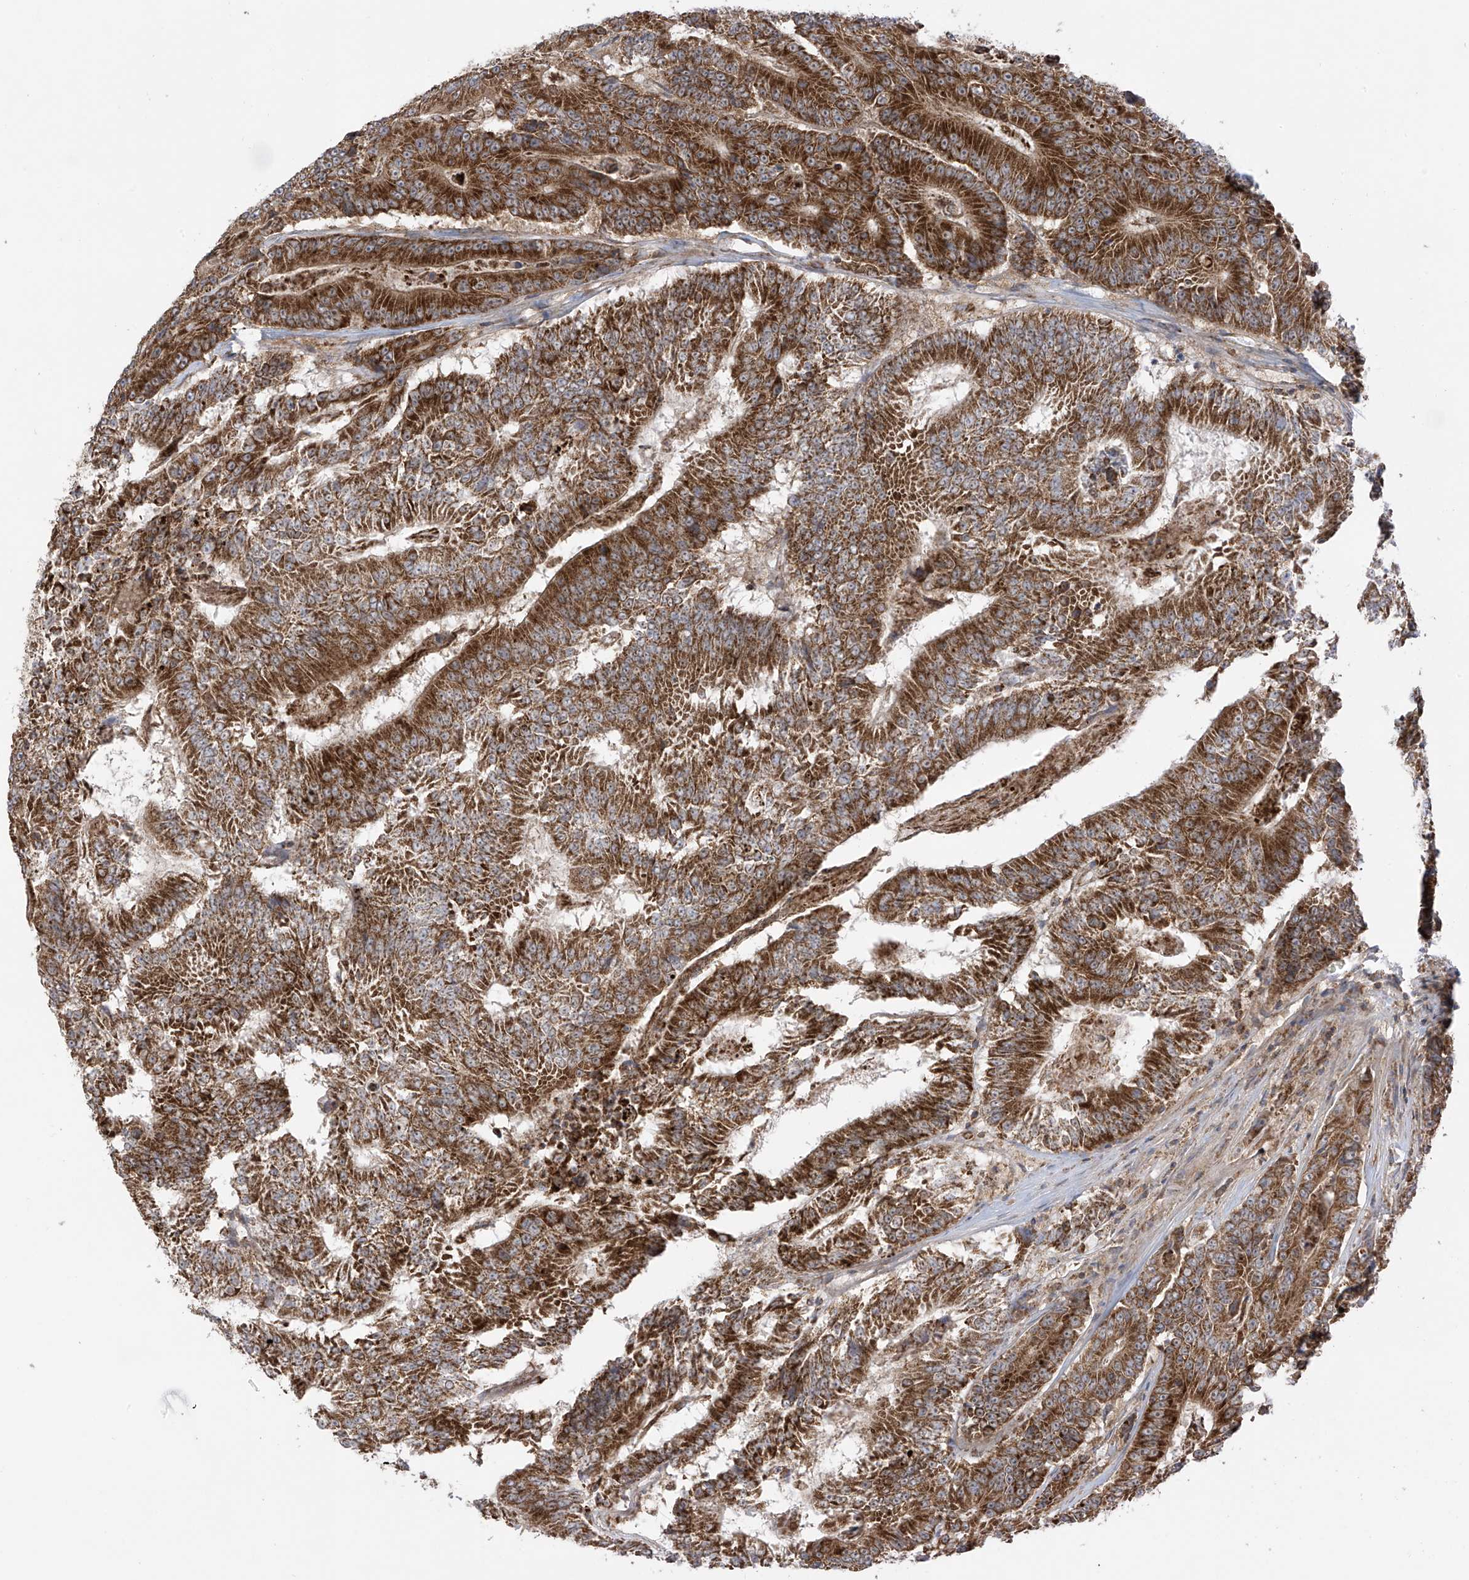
{"staining": {"intensity": "strong", "quantity": ">75%", "location": "cytoplasmic/membranous"}, "tissue": "colorectal cancer", "cell_type": "Tumor cells", "image_type": "cancer", "snomed": [{"axis": "morphology", "description": "Adenocarcinoma, NOS"}, {"axis": "topography", "description": "Colon"}], "caption": "Brown immunohistochemical staining in adenocarcinoma (colorectal) exhibits strong cytoplasmic/membranous staining in about >75% of tumor cells.", "gene": "REPS1", "patient": {"sex": "male", "age": 83}}